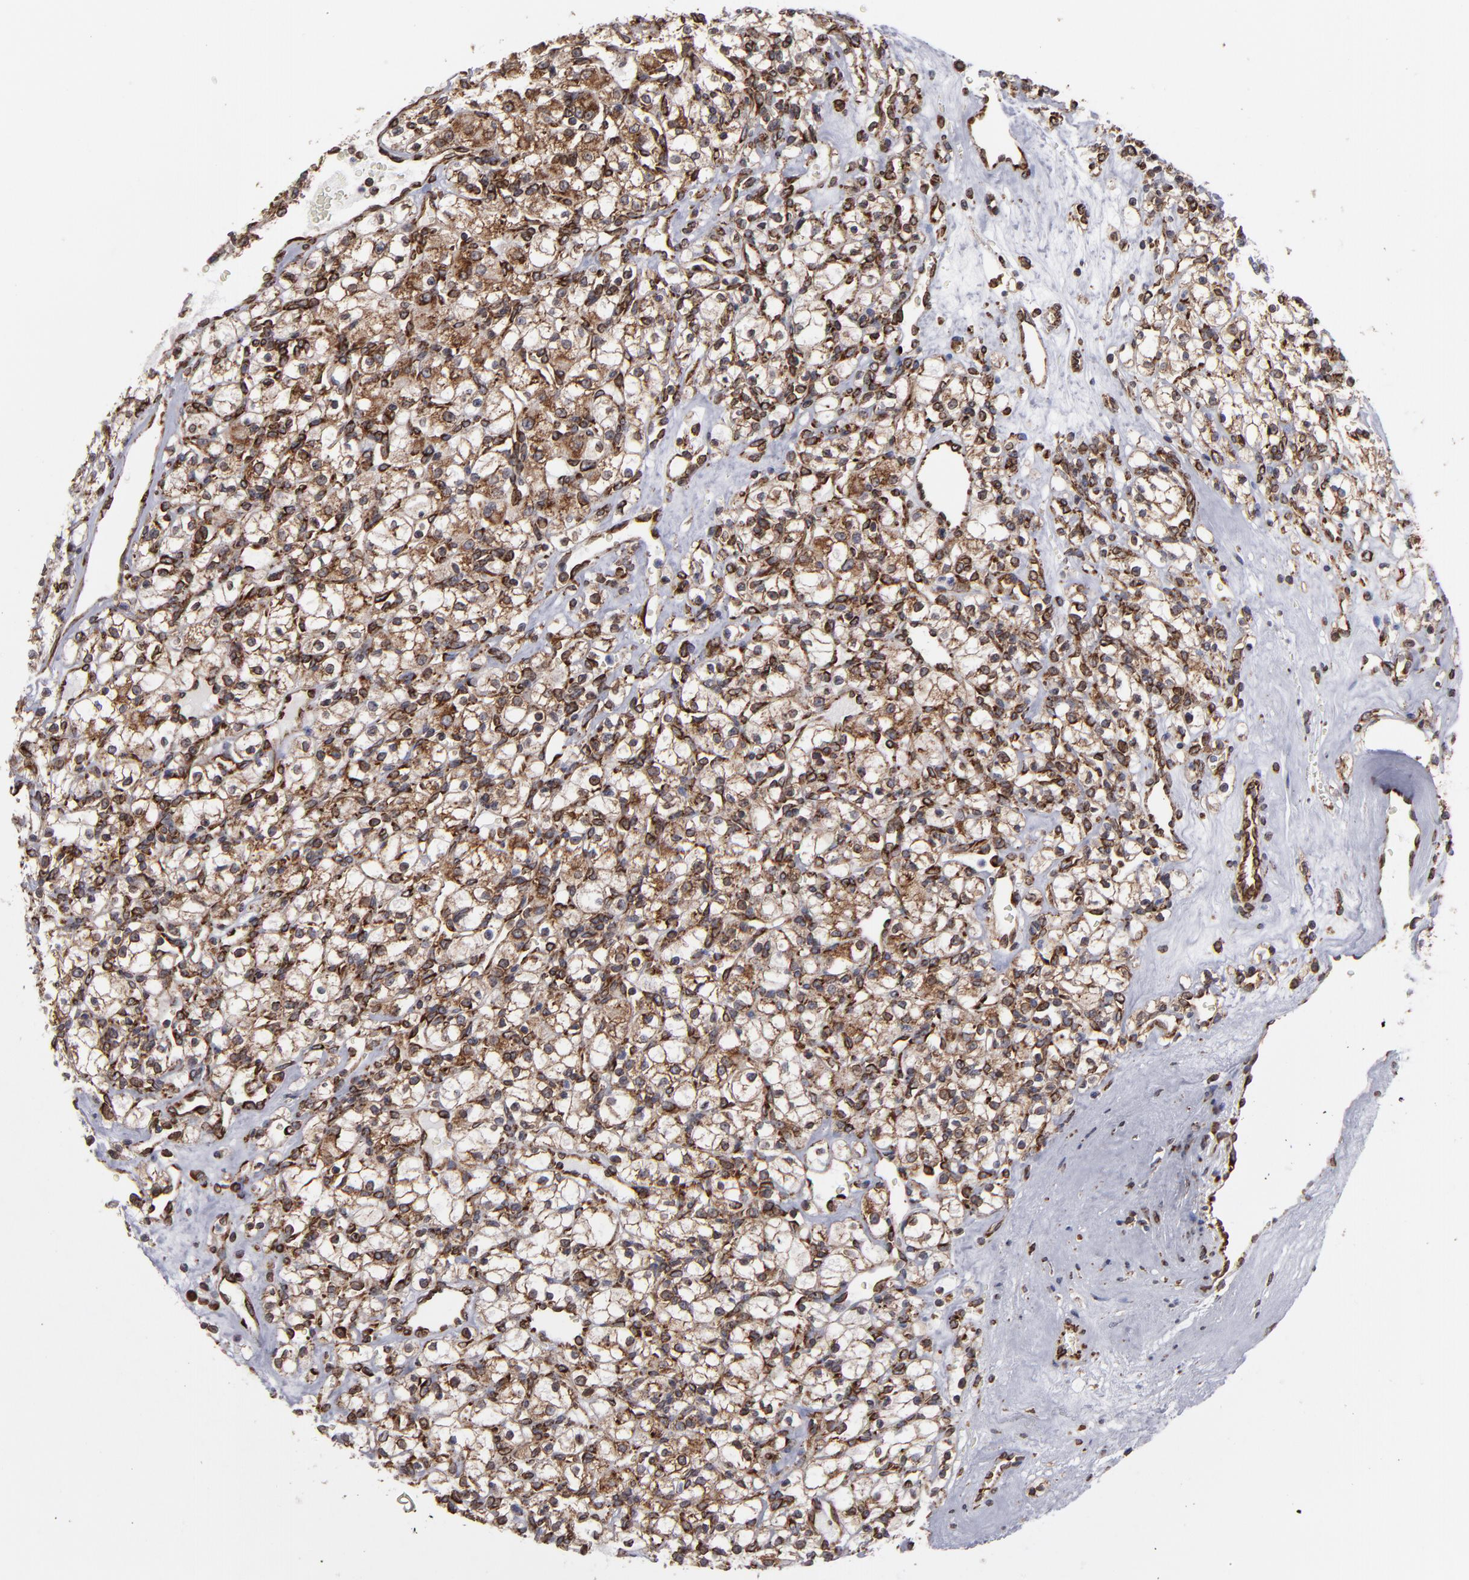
{"staining": {"intensity": "moderate", "quantity": ">75%", "location": "cytoplasmic/membranous"}, "tissue": "renal cancer", "cell_type": "Tumor cells", "image_type": "cancer", "snomed": [{"axis": "morphology", "description": "Adenocarcinoma, NOS"}, {"axis": "topography", "description": "Kidney"}], "caption": "High-magnification brightfield microscopy of adenocarcinoma (renal) stained with DAB (3,3'-diaminobenzidine) (brown) and counterstained with hematoxylin (blue). tumor cells exhibit moderate cytoplasmic/membranous positivity is seen in approximately>75% of cells. Nuclei are stained in blue.", "gene": "KTN1", "patient": {"sex": "female", "age": 62}}